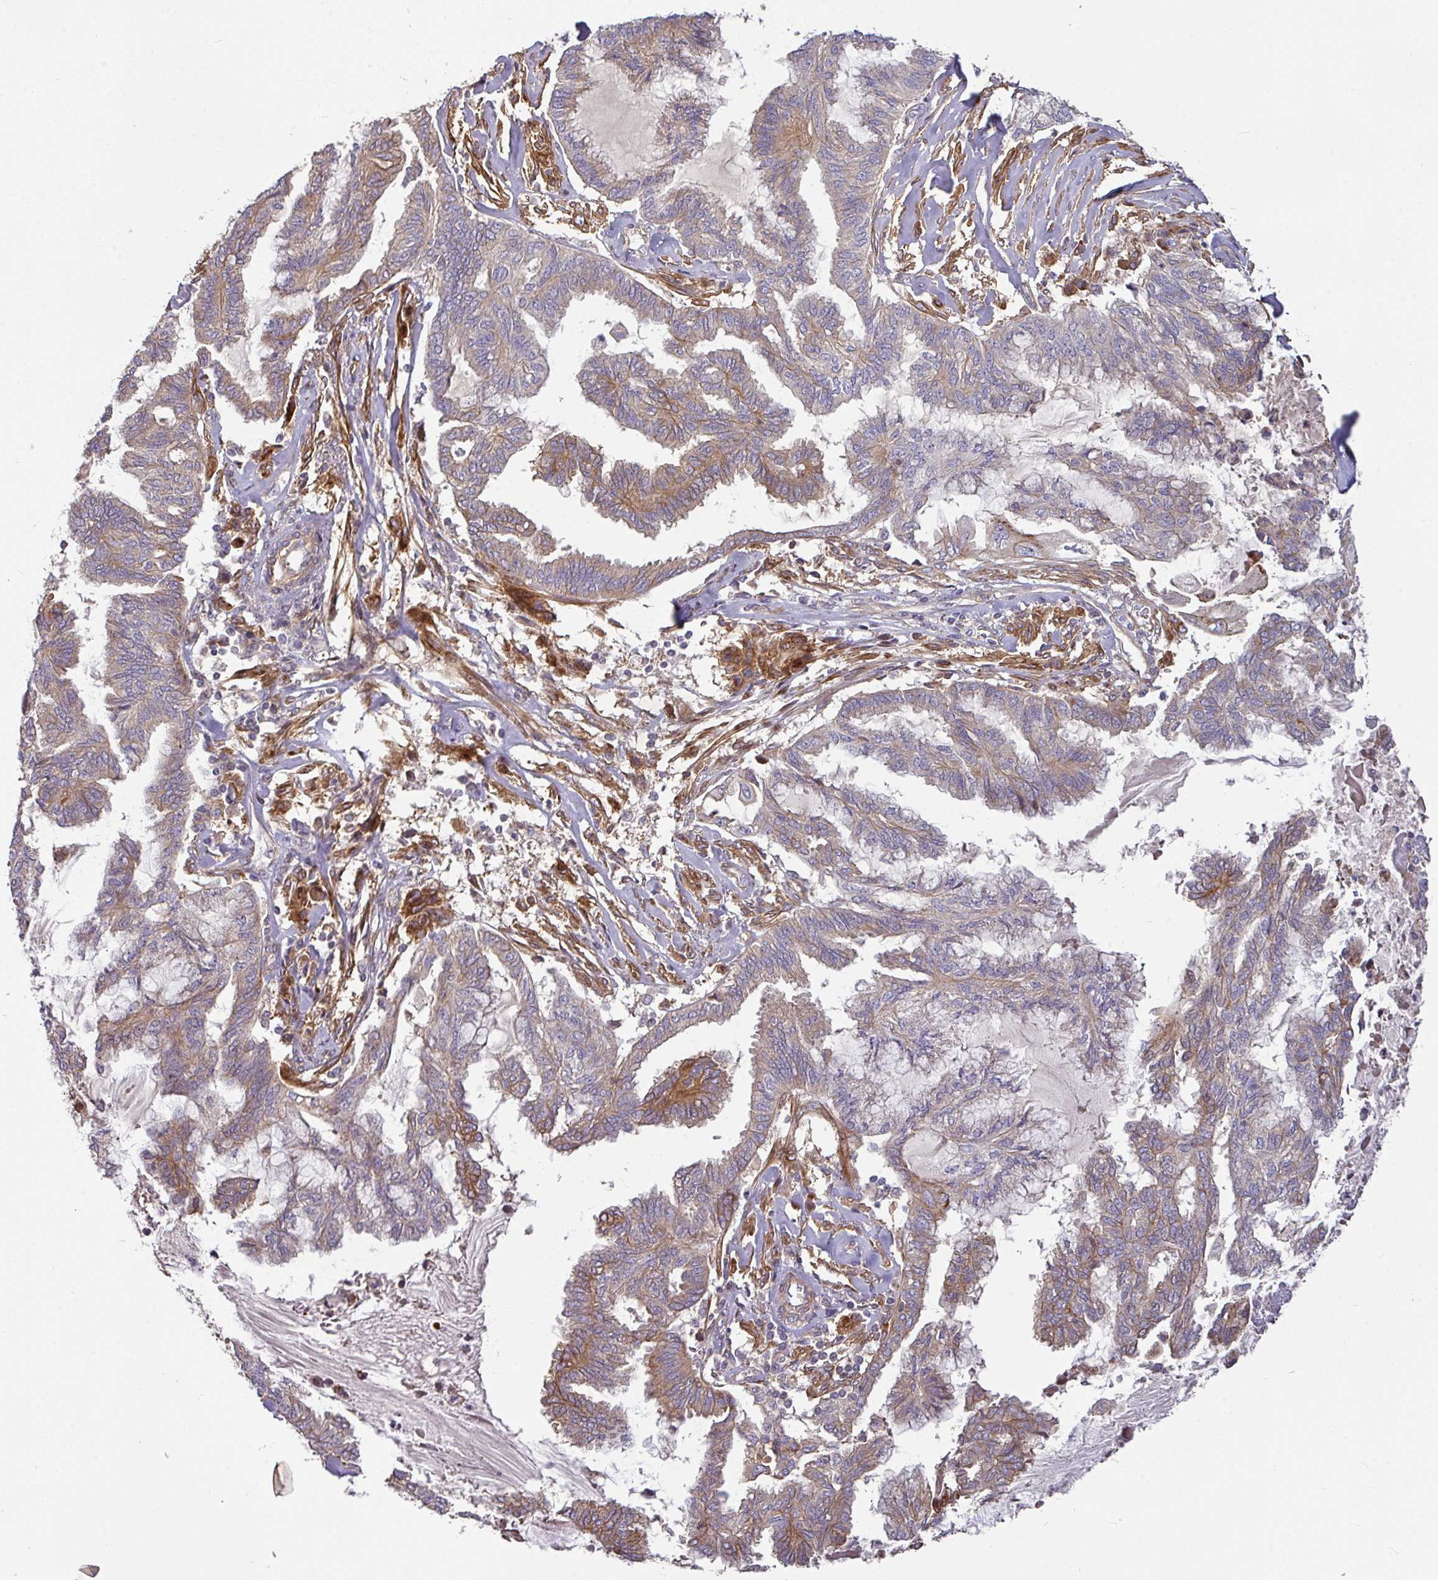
{"staining": {"intensity": "moderate", "quantity": "<25%", "location": "cytoplasmic/membranous"}, "tissue": "endometrial cancer", "cell_type": "Tumor cells", "image_type": "cancer", "snomed": [{"axis": "morphology", "description": "Adenocarcinoma, NOS"}, {"axis": "topography", "description": "Endometrium"}], "caption": "IHC (DAB (3,3'-diaminobenzidine)) staining of human endometrial cancer (adenocarcinoma) displays moderate cytoplasmic/membranous protein positivity in about <25% of tumor cells.", "gene": "CASP2", "patient": {"sex": "female", "age": 86}}